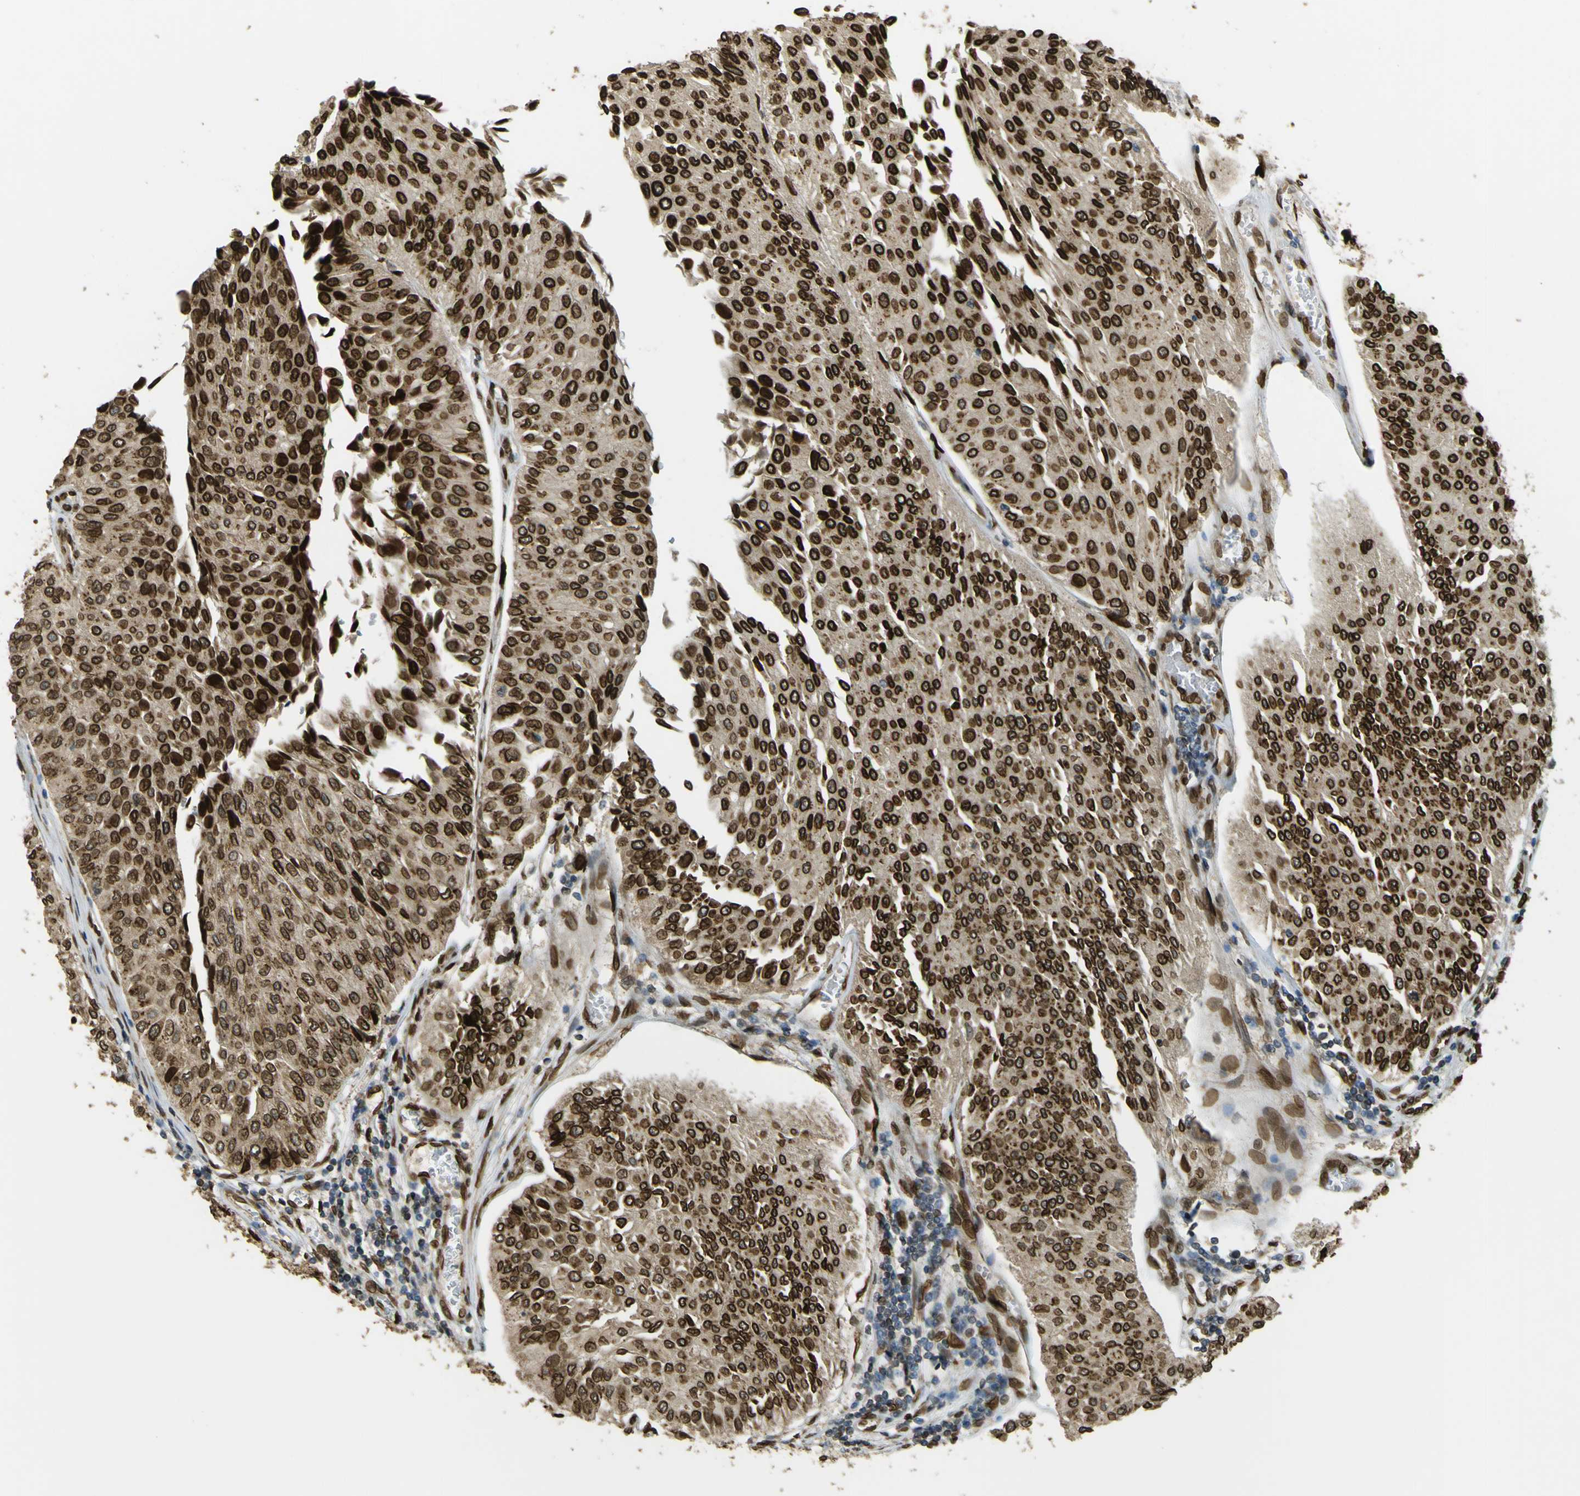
{"staining": {"intensity": "strong", "quantity": ">75%", "location": "cytoplasmic/membranous,nuclear"}, "tissue": "urothelial cancer", "cell_type": "Tumor cells", "image_type": "cancer", "snomed": [{"axis": "morphology", "description": "Urothelial carcinoma, Low grade"}, {"axis": "topography", "description": "Urinary bladder"}], "caption": "Strong cytoplasmic/membranous and nuclear expression is appreciated in approximately >75% of tumor cells in urothelial carcinoma (low-grade).", "gene": "GALNT1", "patient": {"sex": "male", "age": 67}}